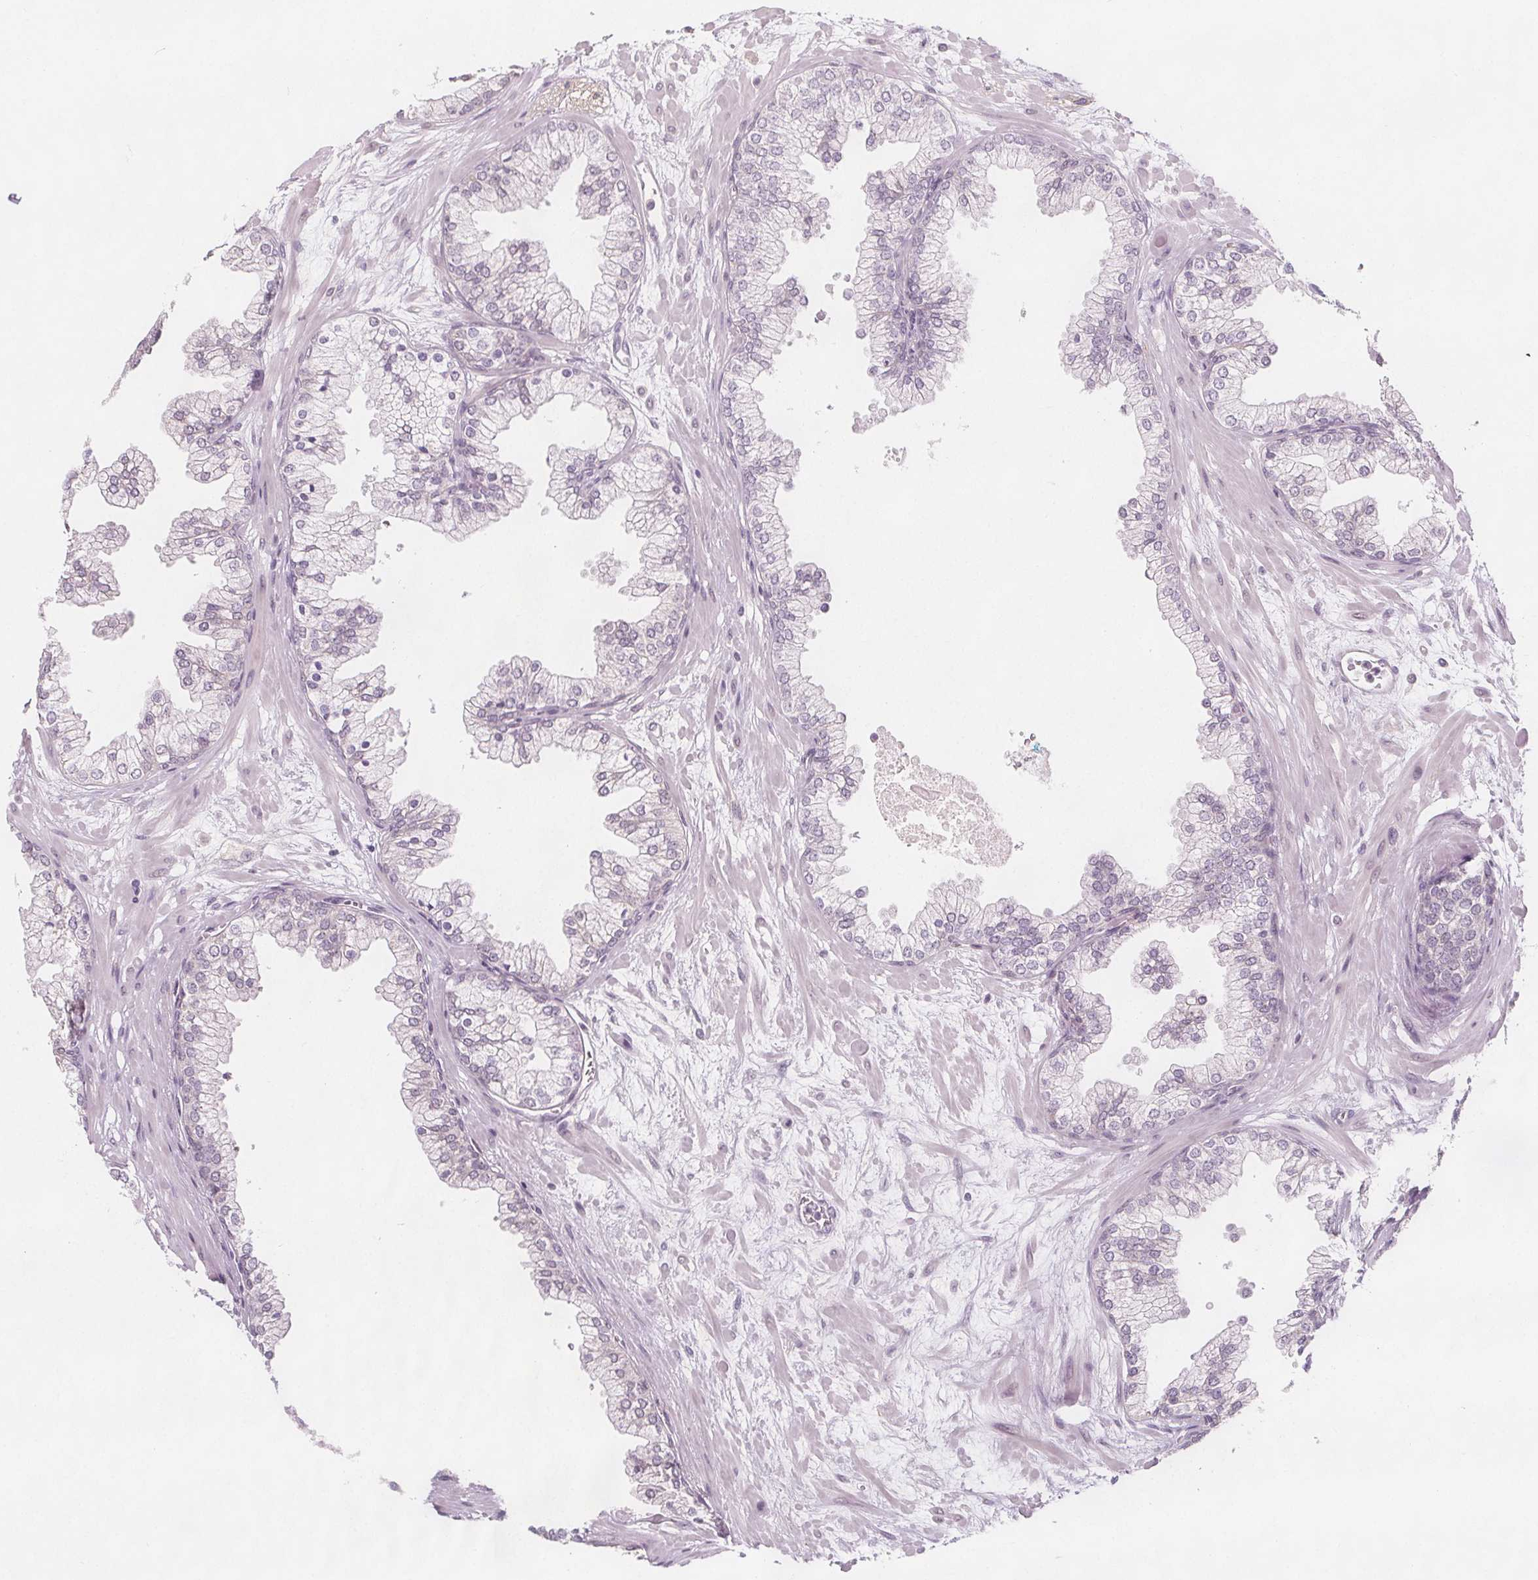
{"staining": {"intensity": "negative", "quantity": "none", "location": "none"}, "tissue": "prostate", "cell_type": "Glandular cells", "image_type": "normal", "snomed": [{"axis": "morphology", "description": "Normal tissue, NOS"}, {"axis": "topography", "description": "Prostate"}, {"axis": "topography", "description": "Peripheral nerve tissue"}], "caption": "Immunohistochemistry micrograph of unremarkable prostate: prostate stained with DAB demonstrates no significant protein positivity in glandular cells.", "gene": "C1orf167", "patient": {"sex": "male", "age": 61}}